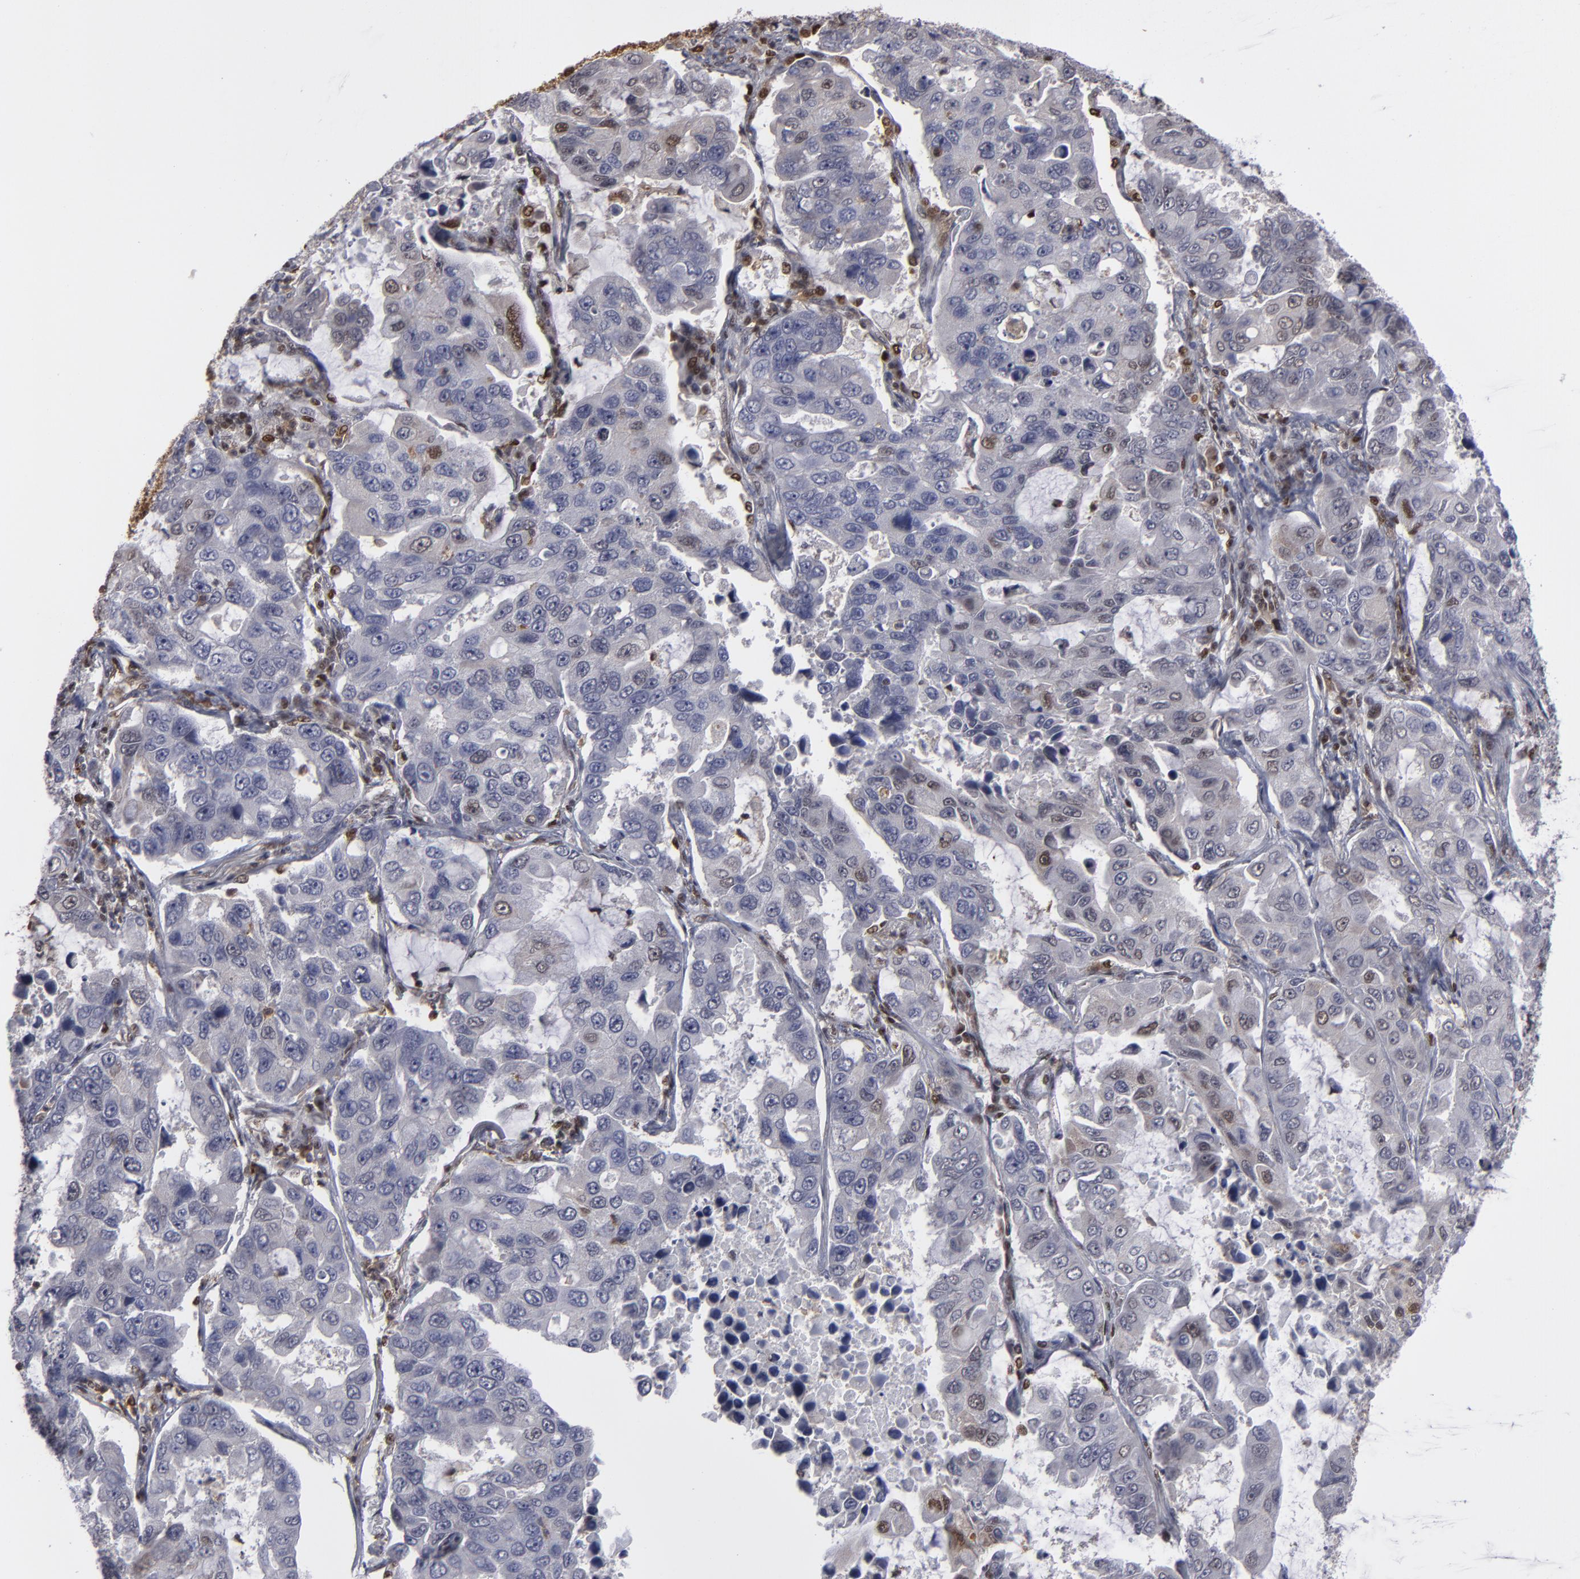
{"staining": {"intensity": "moderate", "quantity": "25%-75%", "location": "cytoplasmic/membranous,nuclear"}, "tissue": "lung cancer", "cell_type": "Tumor cells", "image_type": "cancer", "snomed": [{"axis": "morphology", "description": "Adenocarcinoma, NOS"}, {"axis": "topography", "description": "Lung"}], "caption": "The histopathology image exhibits immunohistochemical staining of adenocarcinoma (lung). There is moderate cytoplasmic/membranous and nuclear positivity is seen in approximately 25%-75% of tumor cells.", "gene": "GSR", "patient": {"sex": "male", "age": 64}}